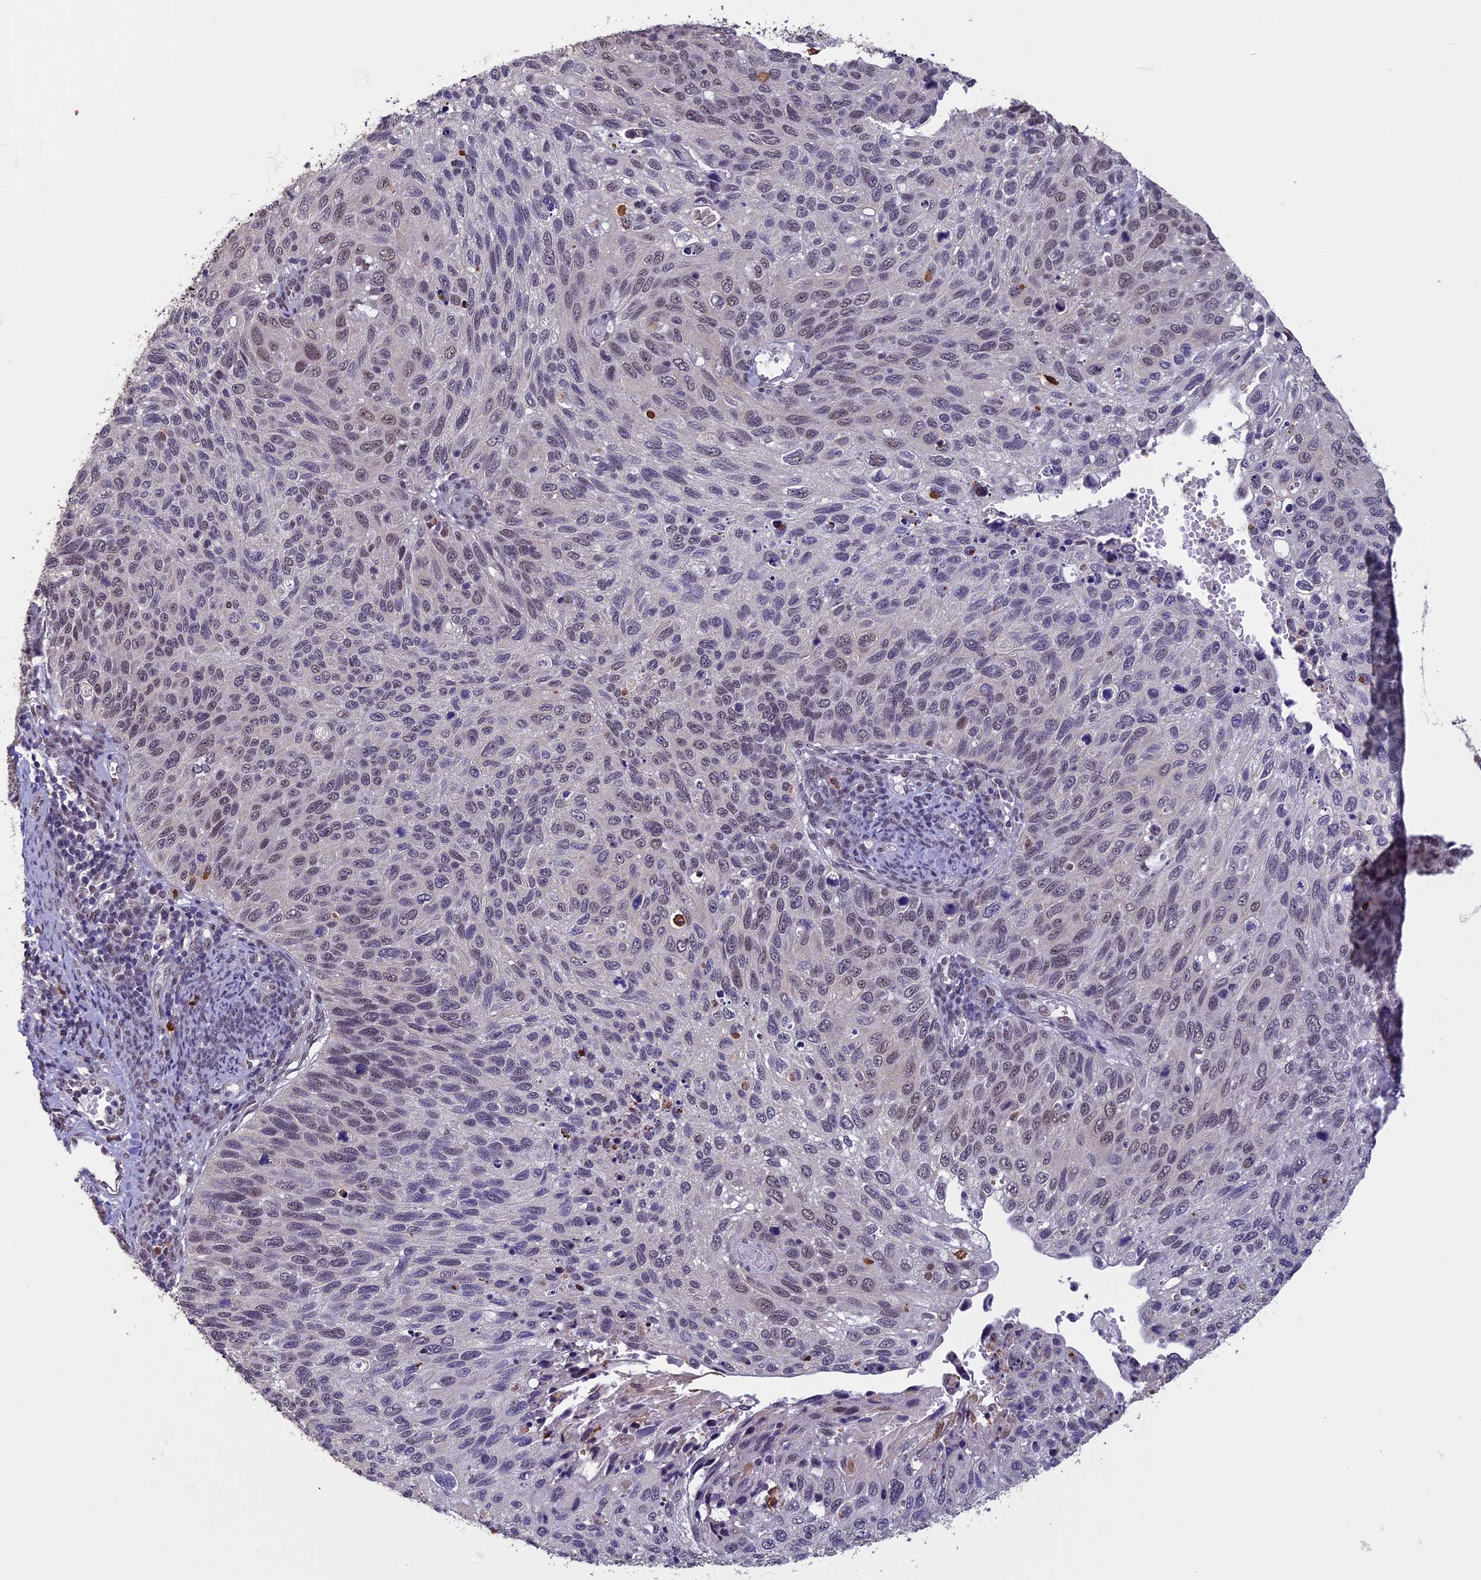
{"staining": {"intensity": "weak", "quantity": "<25%", "location": "nuclear"}, "tissue": "cervical cancer", "cell_type": "Tumor cells", "image_type": "cancer", "snomed": [{"axis": "morphology", "description": "Squamous cell carcinoma, NOS"}, {"axis": "topography", "description": "Cervix"}], "caption": "DAB immunohistochemical staining of cervical cancer (squamous cell carcinoma) reveals no significant expression in tumor cells. (Immunohistochemistry, brightfield microscopy, high magnification).", "gene": "RNF40", "patient": {"sex": "female", "age": 70}}